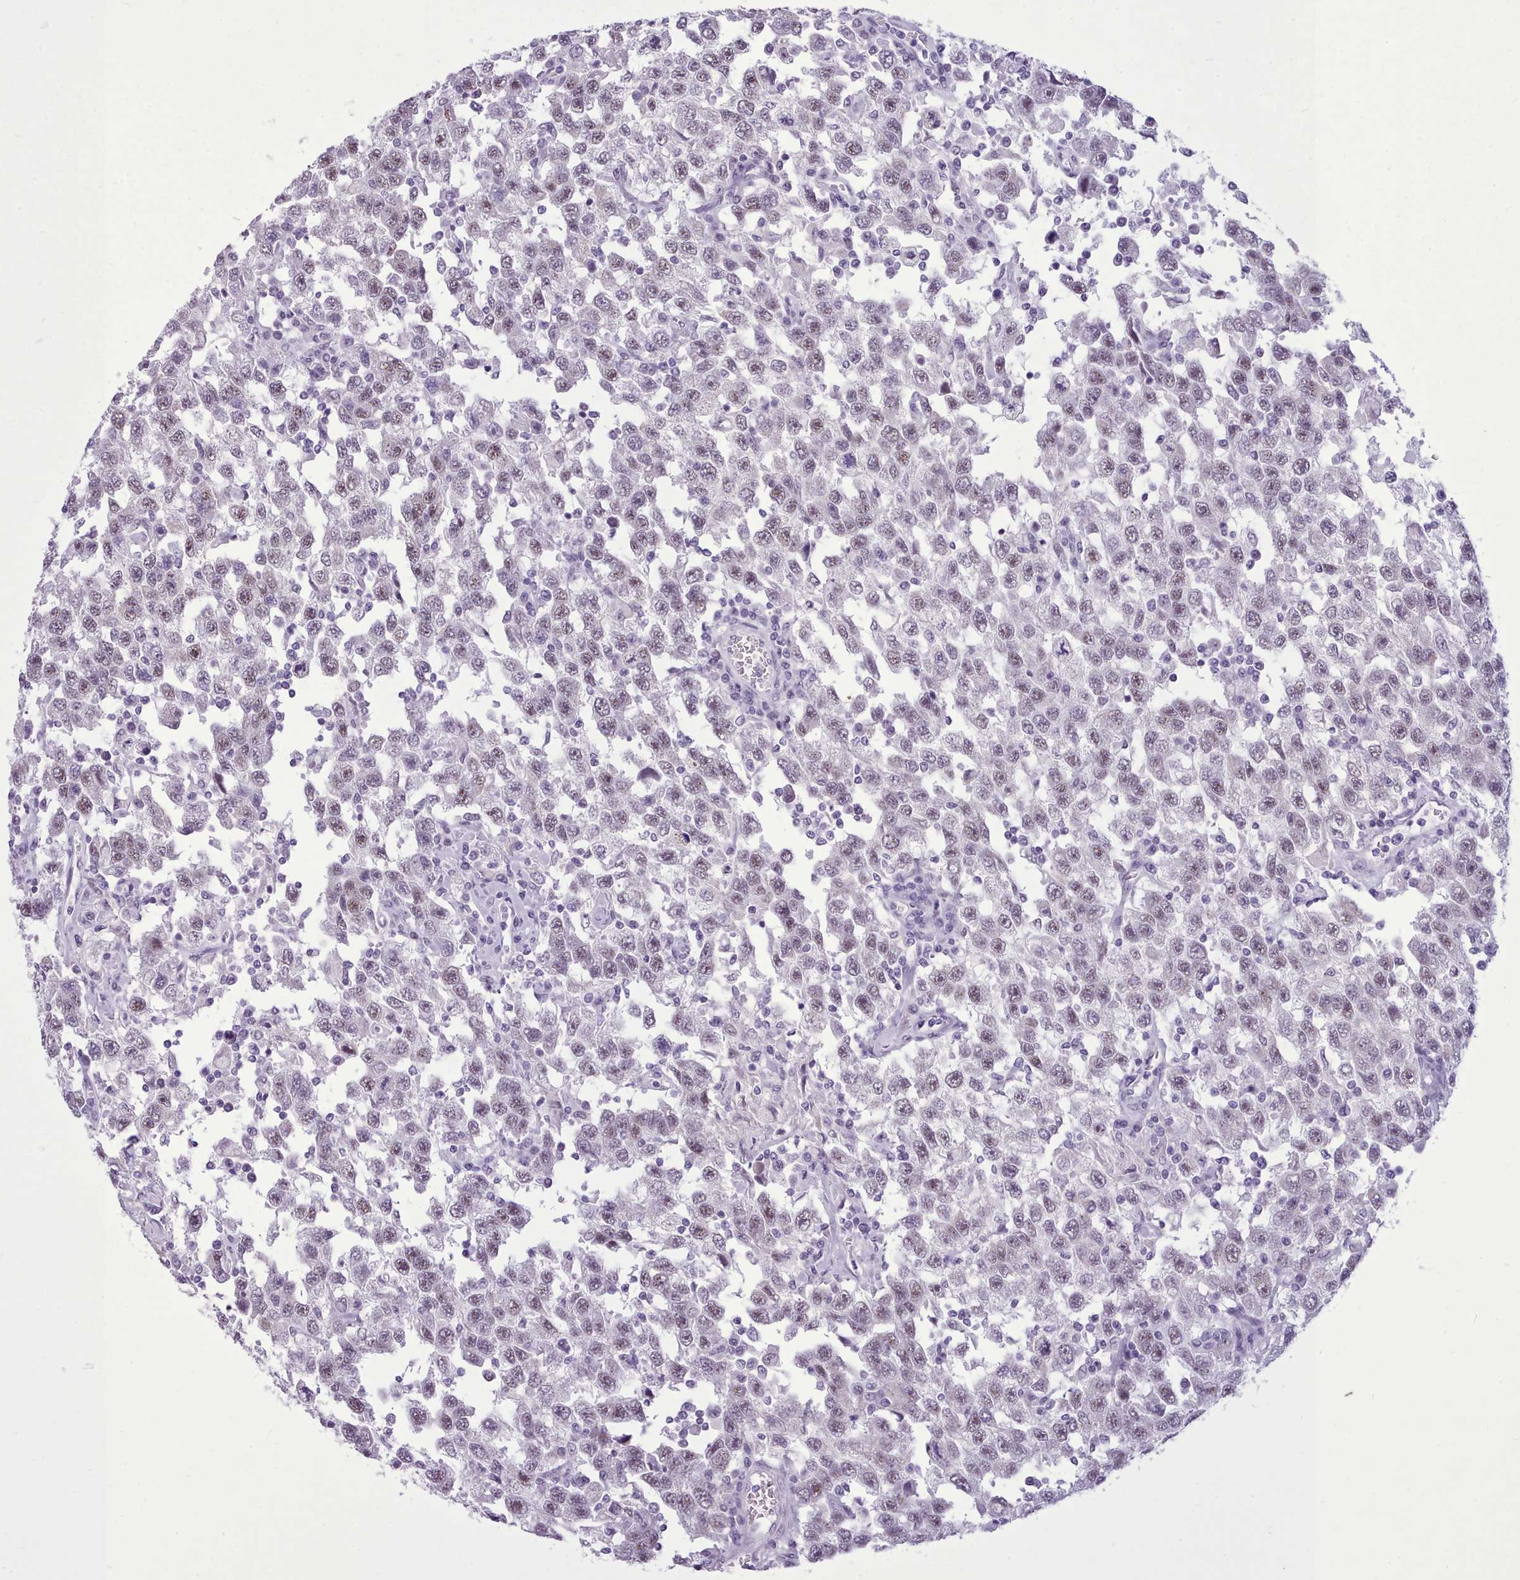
{"staining": {"intensity": "weak", "quantity": "25%-75%", "location": "nuclear"}, "tissue": "testis cancer", "cell_type": "Tumor cells", "image_type": "cancer", "snomed": [{"axis": "morphology", "description": "Seminoma, NOS"}, {"axis": "topography", "description": "Testis"}], "caption": "Brown immunohistochemical staining in seminoma (testis) demonstrates weak nuclear positivity in approximately 25%-75% of tumor cells. Using DAB (brown) and hematoxylin (blue) stains, captured at high magnification using brightfield microscopy.", "gene": "FBXO48", "patient": {"sex": "male", "age": 41}}